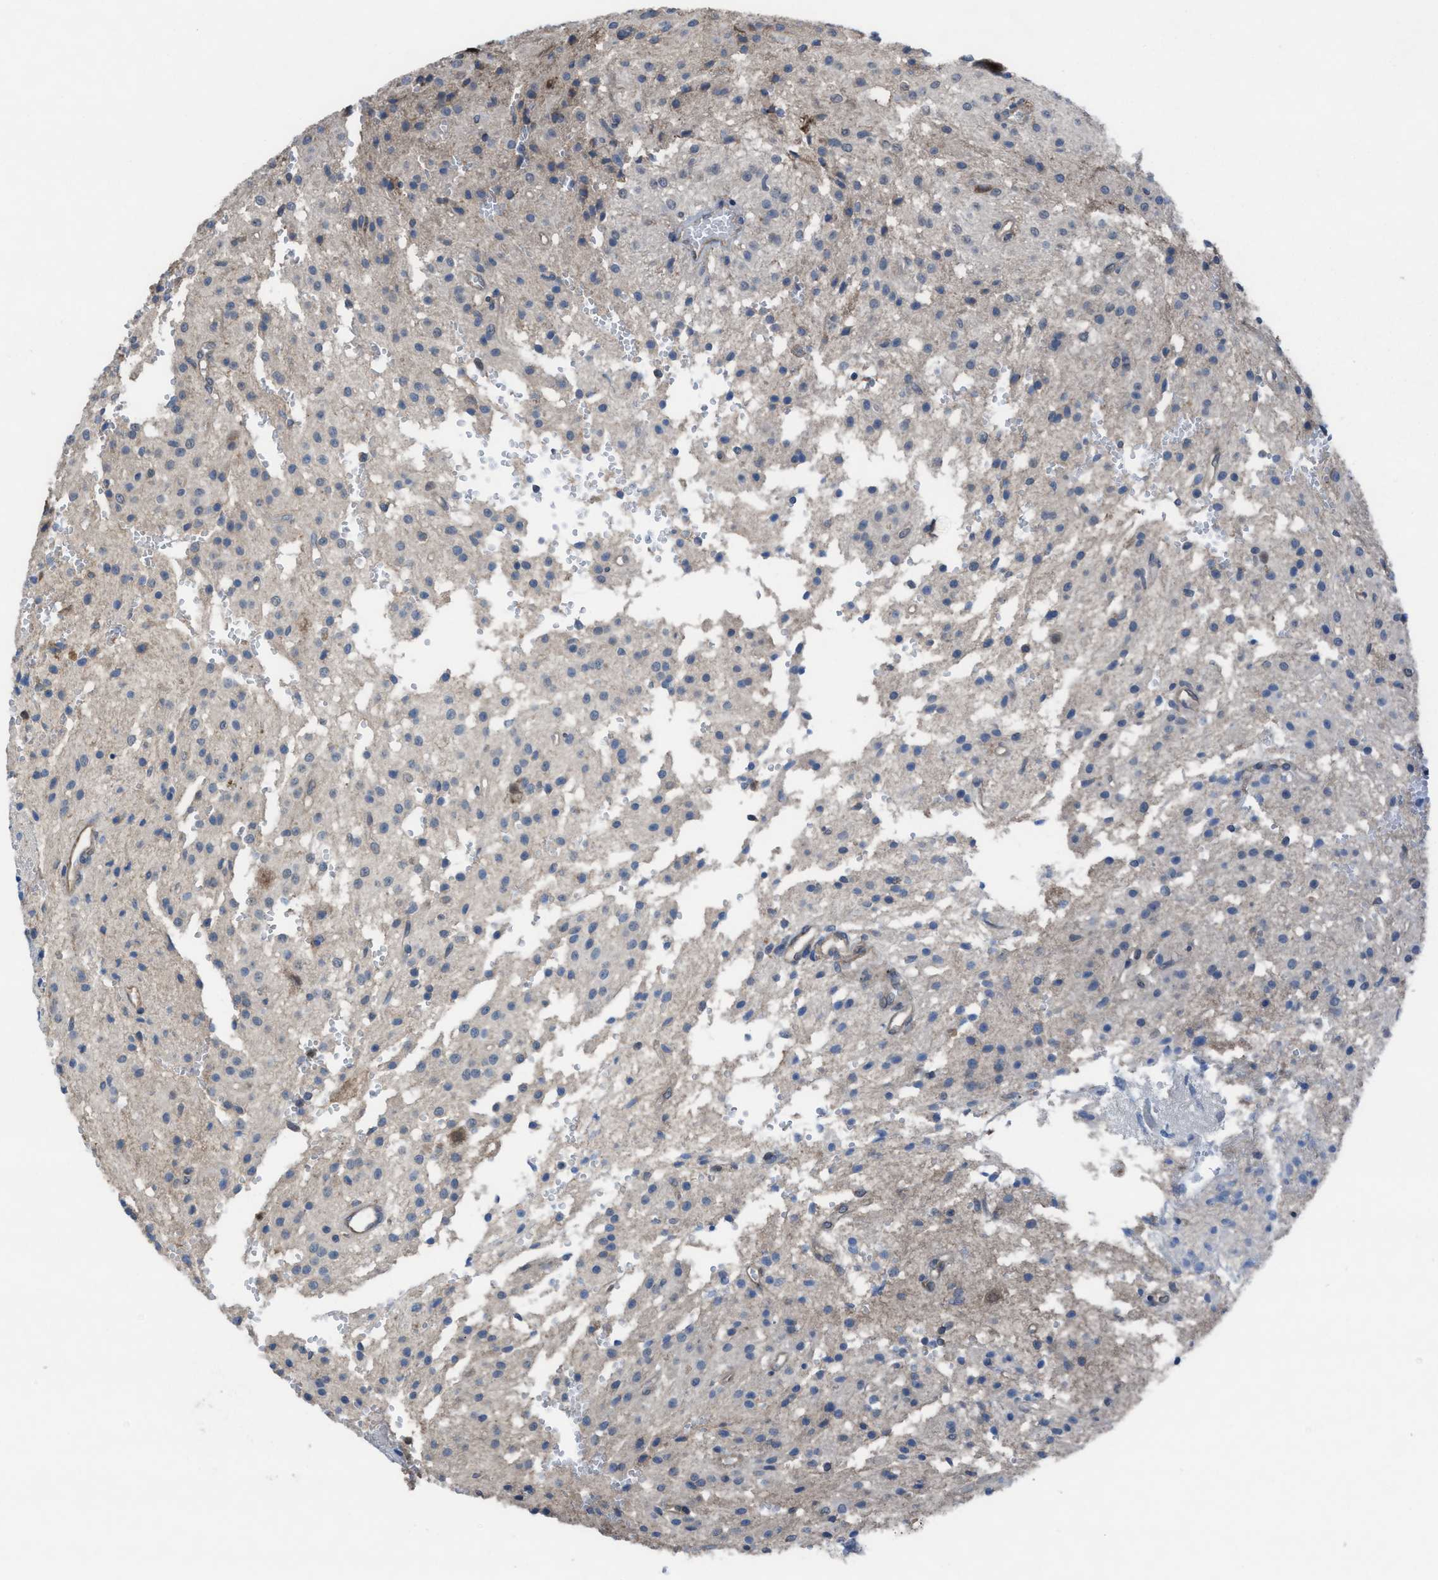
{"staining": {"intensity": "negative", "quantity": "none", "location": "none"}, "tissue": "glioma", "cell_type": "Tumor cells", "image_type": "cancer", "snomed": [{"axis": "morphology", "description": "Glioma, malignant, High grade"}, {"axis": "topography", "description": "Brain"}], "caption": "Immunohistochemistry of human glioma demonstrates no staining in tumor cells.", "gene": "PLAA", "patient": {"sex": "female", "age": 59}}